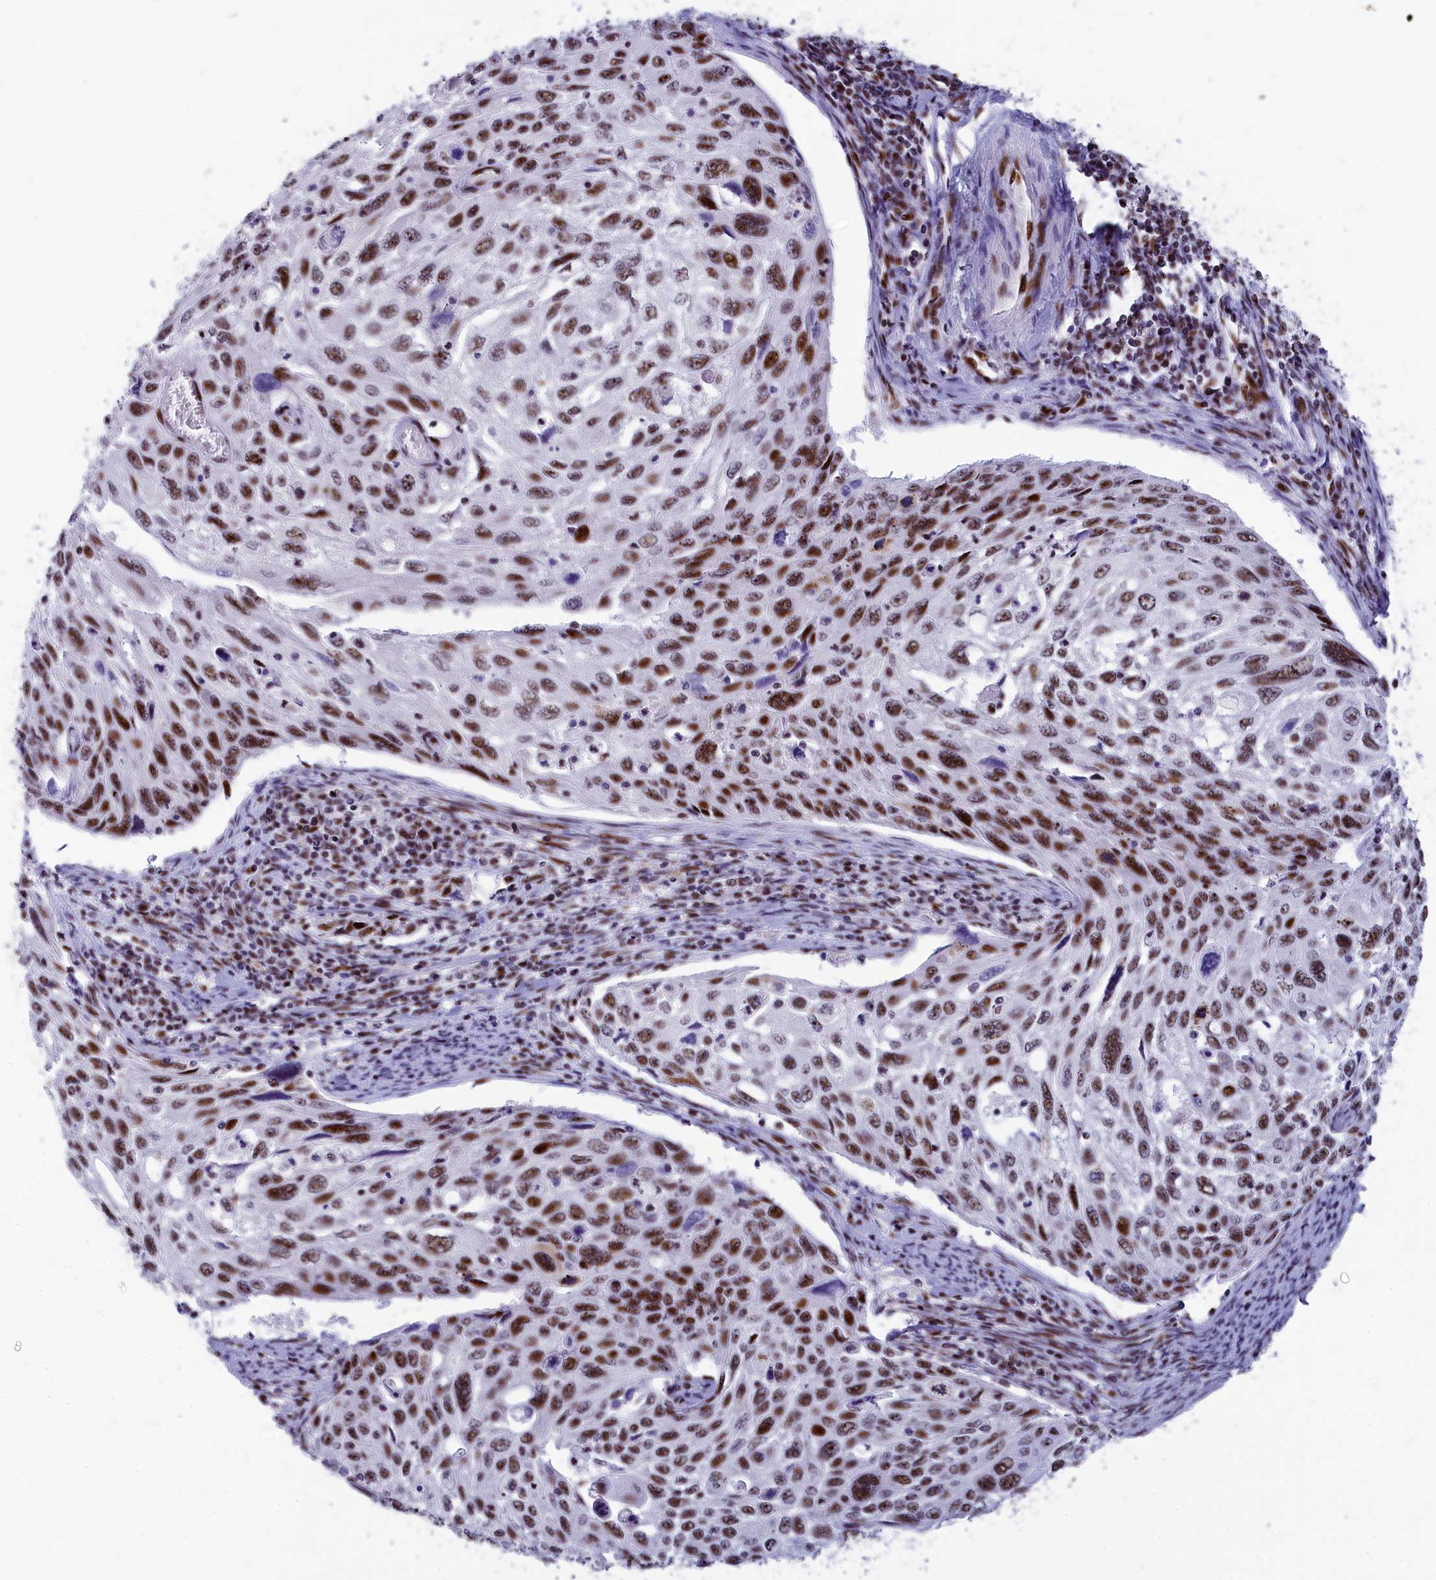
{"staining": {"intensity": "moderate", "quantity": ">75%", "location": "nuclear"}, "tissue": "cervical cancer", "cell_type": "Tumor cells", "image_type": "cancer", "snomed": [{"axis": "morphology", "description": "Squamous cell carcinoma, NOS"}, {"axis": "topography", "description": "Cervix"}], "caption": "There is medium levels of moderate nuclear positivity in tumor cells of squamous cell carcinoma (cervical), as demonstrated by immunohistochemical staining (brown color).", "gene": "NSA2", "patient": {"sex": "female", "age": 70}}